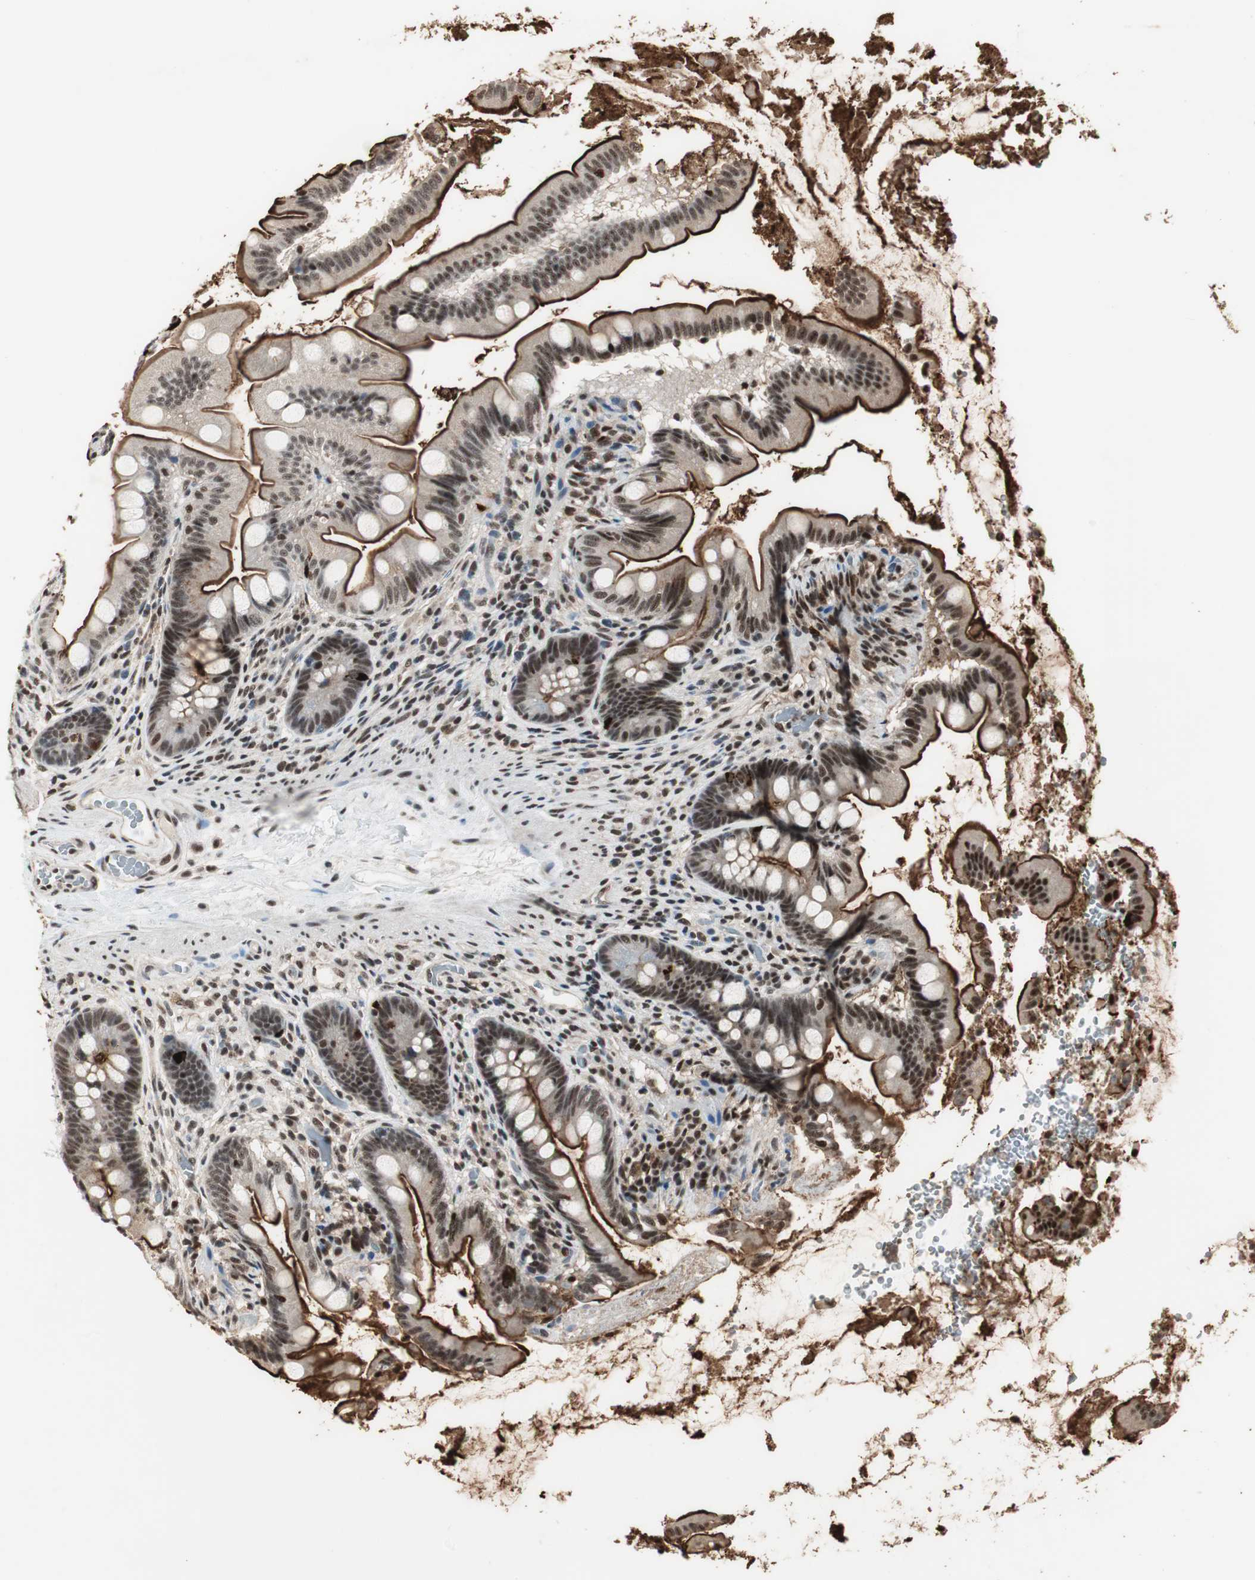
{"staining": {"intensity": "strong", "quantity": ">75%", "location": "cytoplasmic/membranous,nuclear"}, "tissue": "small intestine", "cell_type": "Glandular cells", "image_type": "normal", "snomed": [{"axis": "morphology", "description": "Normal tissue, NOS"}, {"axis": "topography", "description": "Small intestine"}], "caption": "A histopathology image showing strong cytoplasmic/membranous,nuclear staining in about >75% of glandular cells in unremarkable small intestine, as visualized by brown immunohistochemical staining.", "gene": "MKX", "patient": {"sex": "female", "age": 56}}